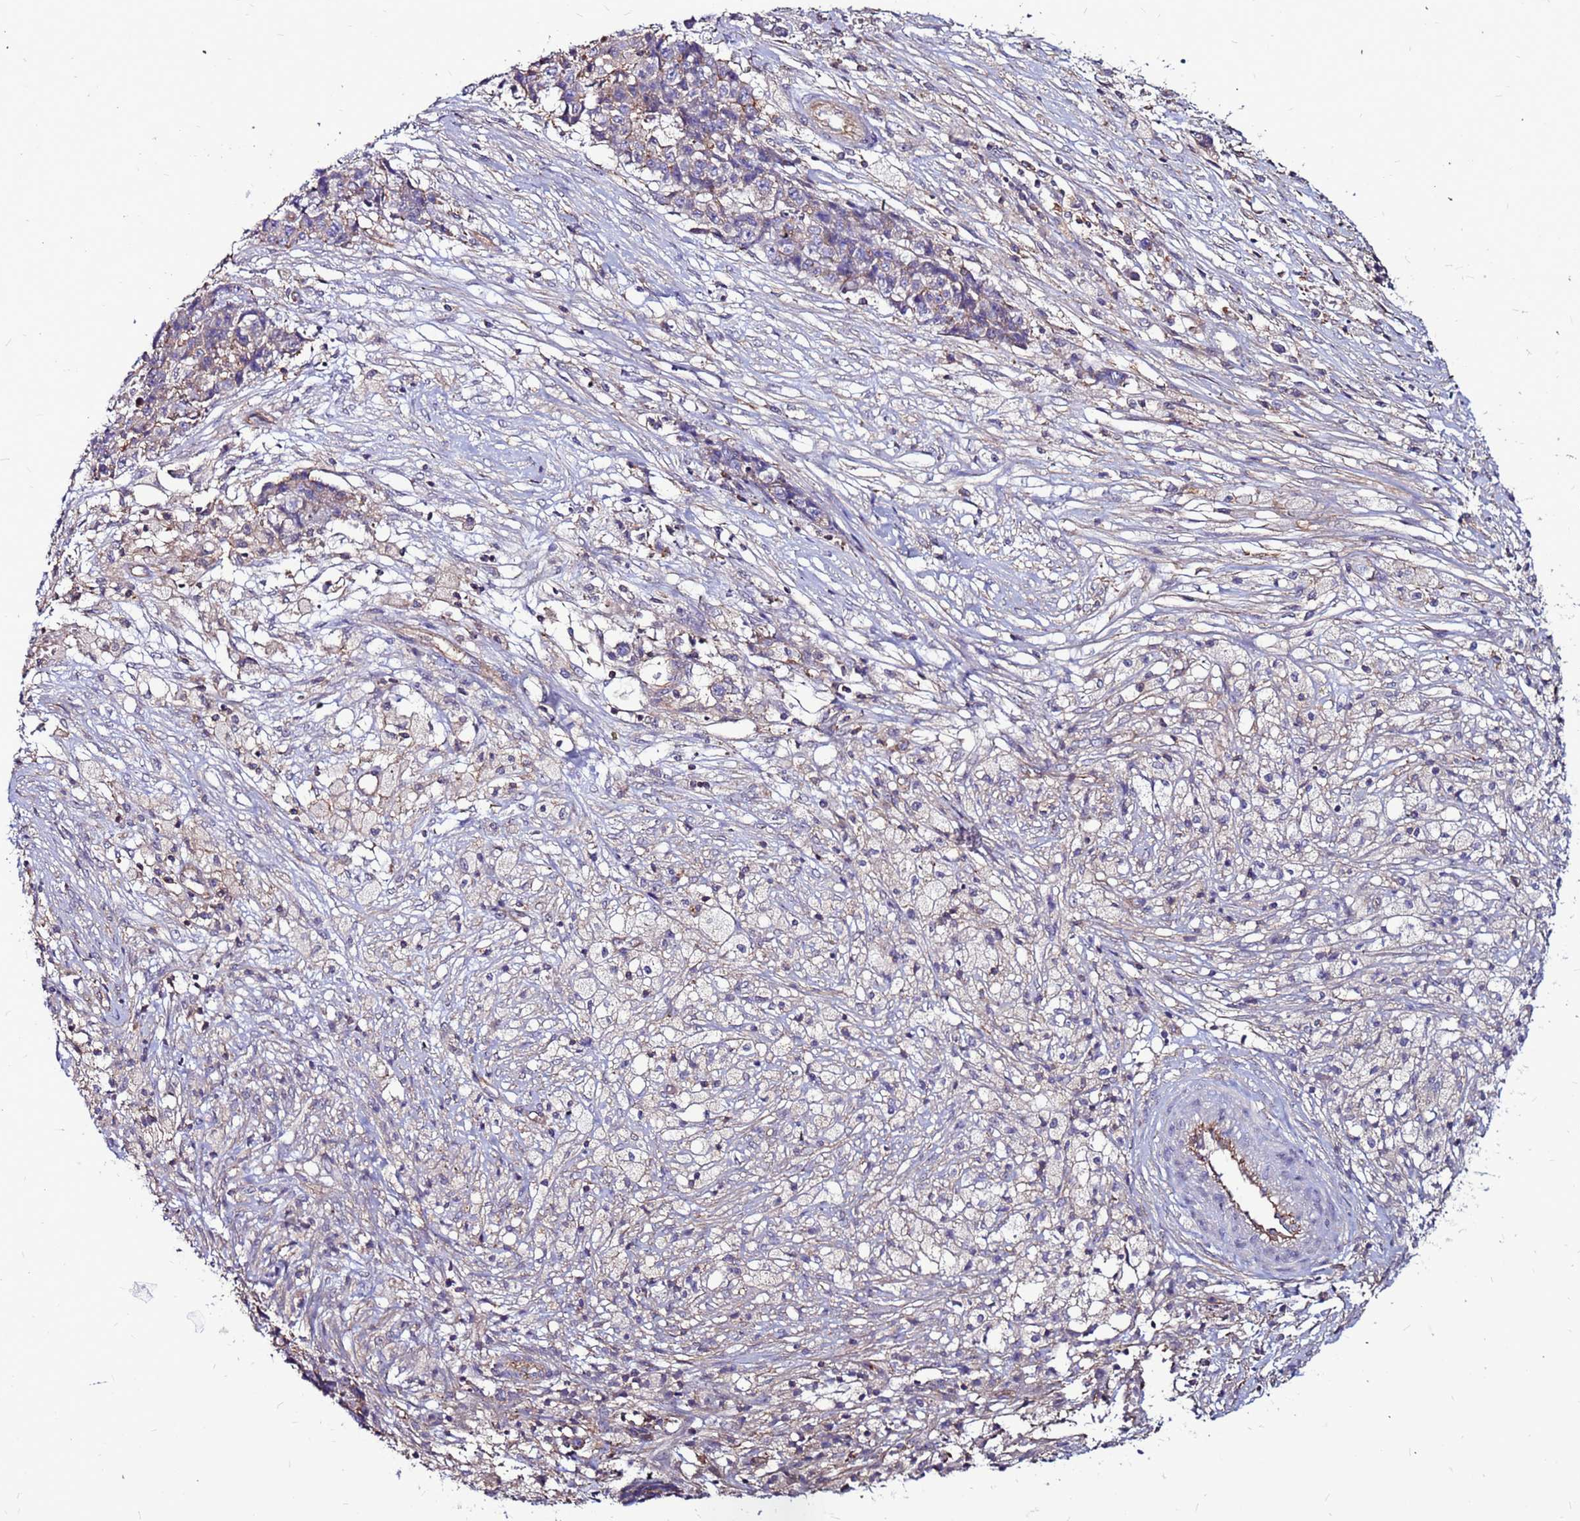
{"staining": {"intensity": "moderate", "quantity": "<25%", "location": "cytoplasmic/membranous"}, "tissue": "ovarian cancer", "cell_type": "Tumor cells", "image_type": "cancer", "snomed": [{"axis": "morphology", "description": "Carcinoma, endometroid"}, {"axis": "topography", "description": "Ovary"}], "caption": "The histopathology image shows a brown stain indicating the presence of a protein in the cytoplasmic/membranous of tumor cells in ovarian endometroid carcinoma.", "gene": "NRN1L", "patient": {"sex": "female", "age": 42}}